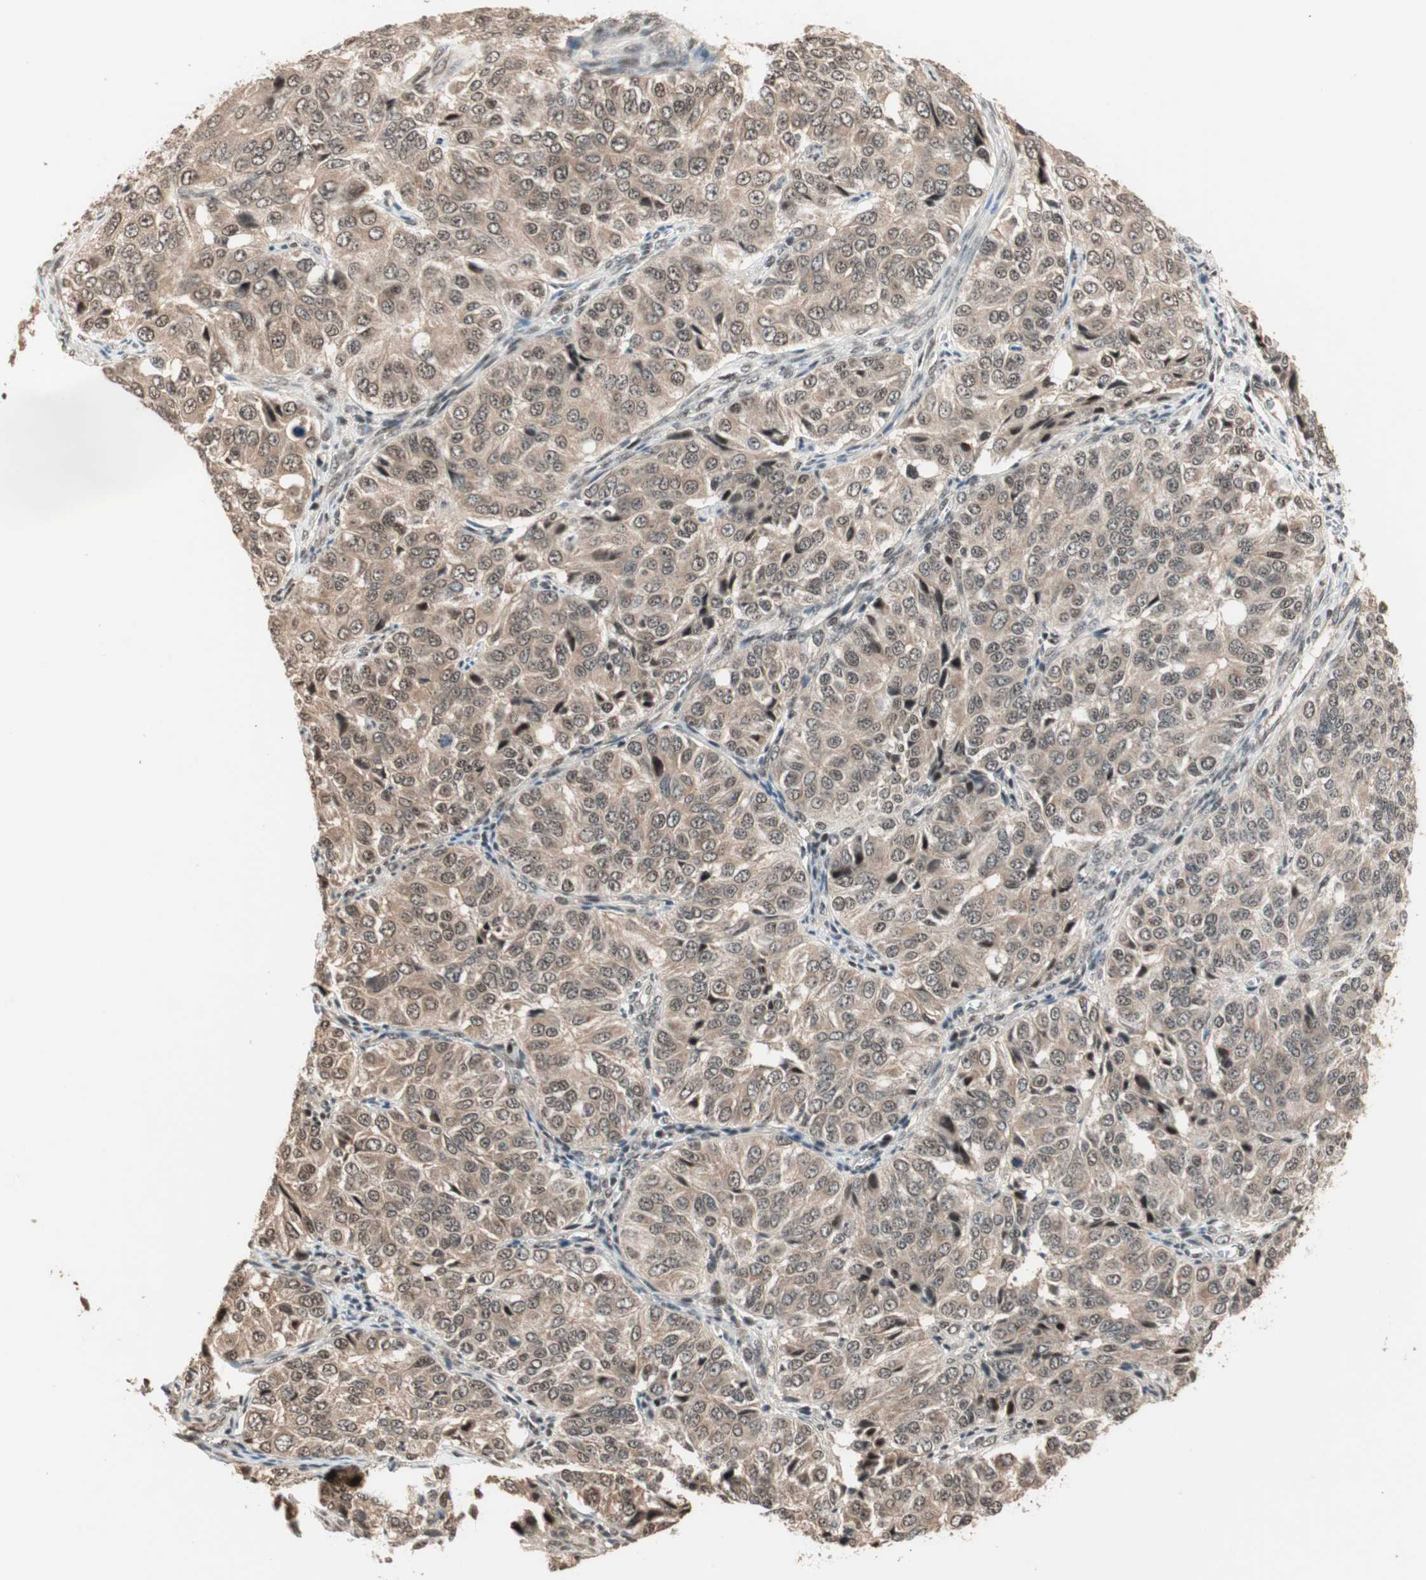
{"staining": {"intensity": "weak", "quantity": ">75%", "location": "cytoplasmic/membranous,nuclear"}, "tissue": "ovarian cancer", "cell_type": "Tumor cells", "image_type": "cancer", "snomed": [{"axis": "morphology", "description": "Carcinoma, endometroid"}, {"axis": "topography", "description": "Ovary"}], "caption": "Ovarian cancer (endometroid carcinoma) stained with a brown dye exhibits weak cytoplasmic/membranous and nuclear positive expression in approximately >75% of tumor cells.", "gene": "ZNF701", "patient": {"sex": "female", "age": 51}}